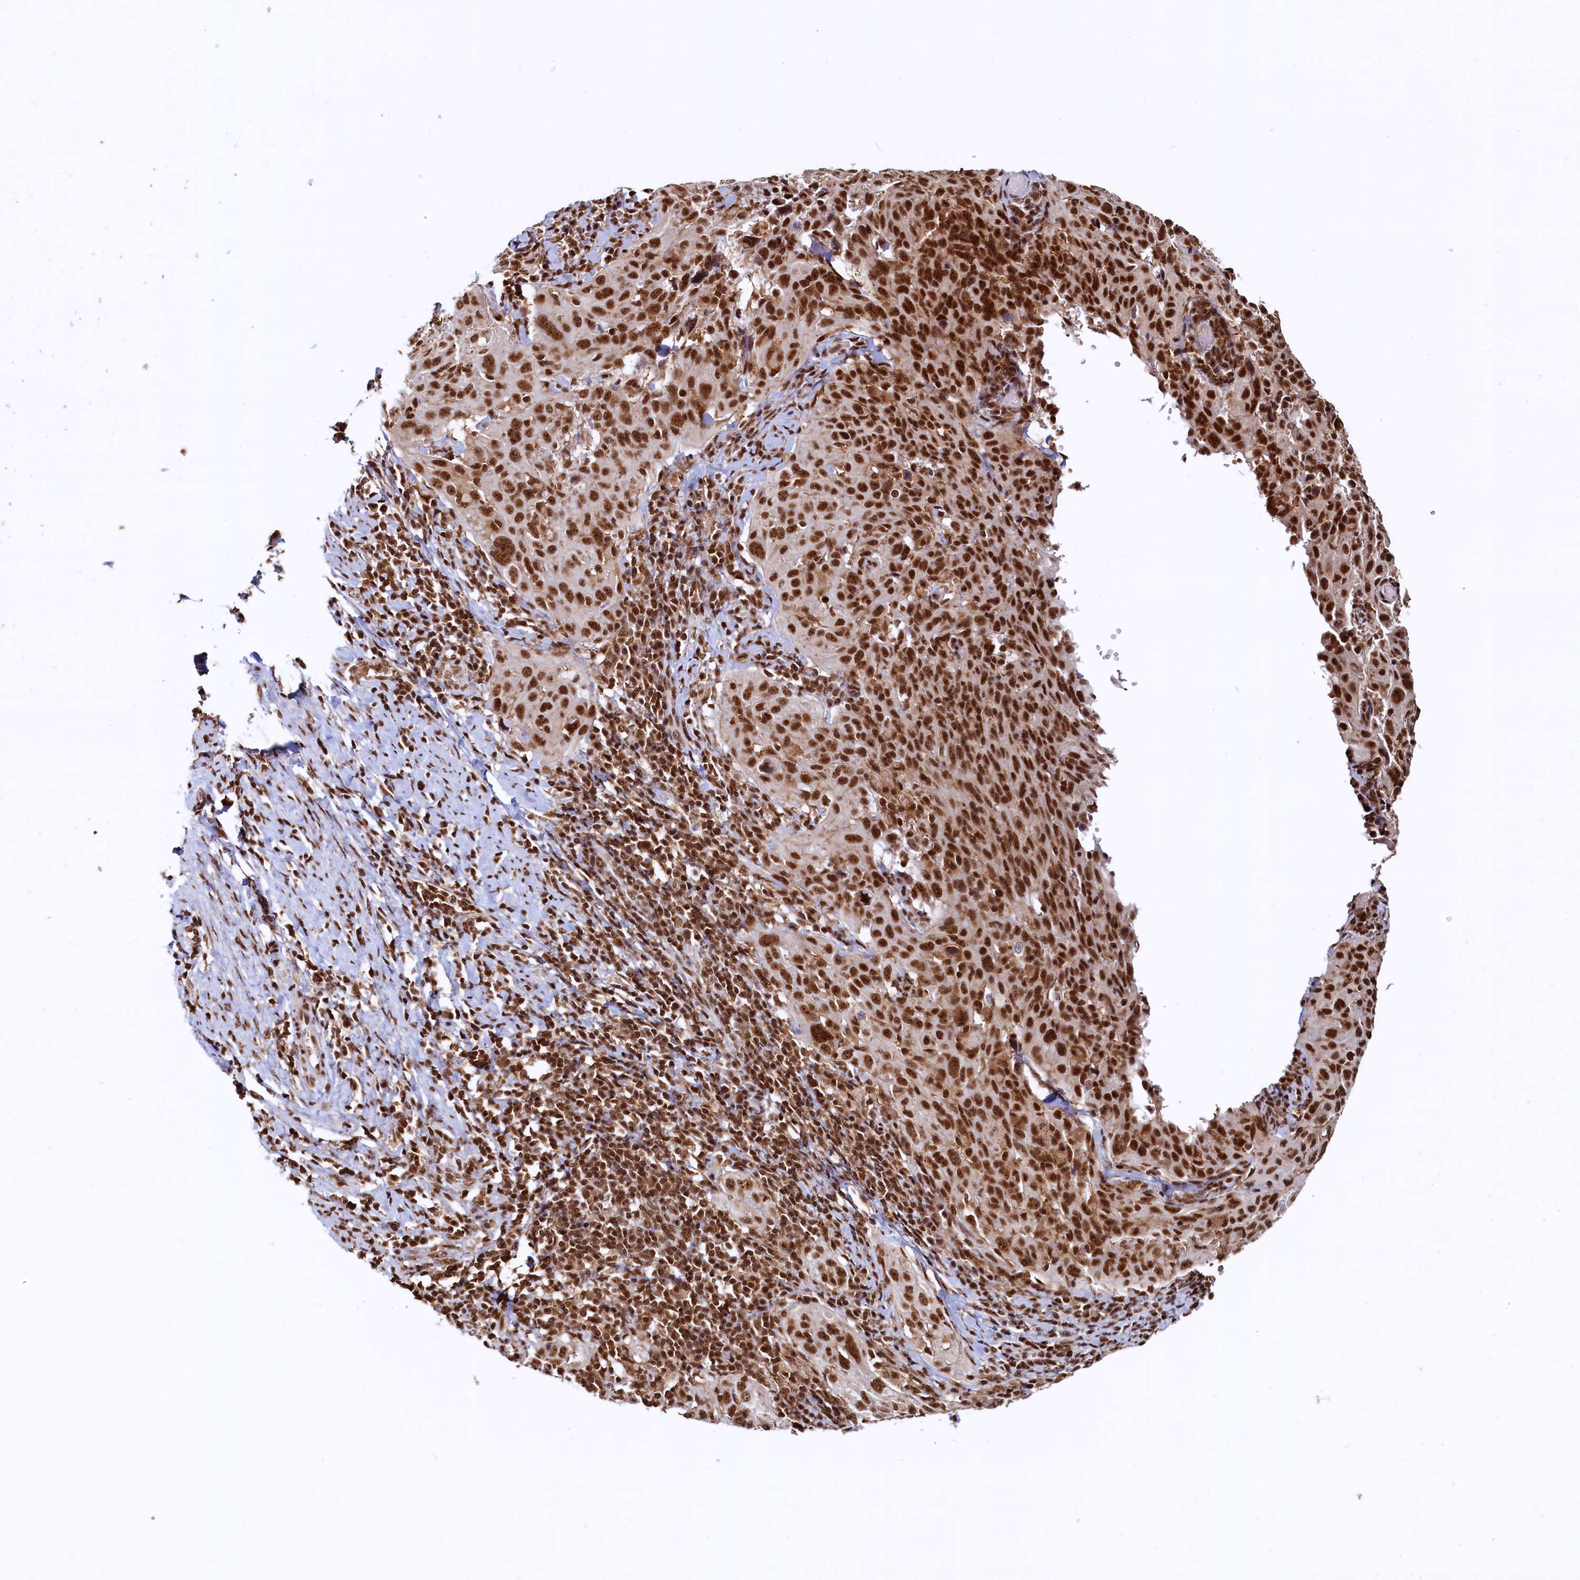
{"staining": {"intensity": "strong", "quantity": ">75%", "location": "nuclear"}, "tissue": "cervical cancer", "cell_type": "Tumor cells", "image_type": "cancer", "snomed": [{"axis": "morphology", "description": "Squamous cell carcinoma, NOS"}, {"axis": "topography", "description": "Cervix"}], "caption": "Squamous cell carcinoma (cervical) stained with a brown dye exhibits strong nuclear positive staining in approximately >75% of tumor cells.", "gene": "RSRC2", "patient": {"sex": "female", "age": 31}}